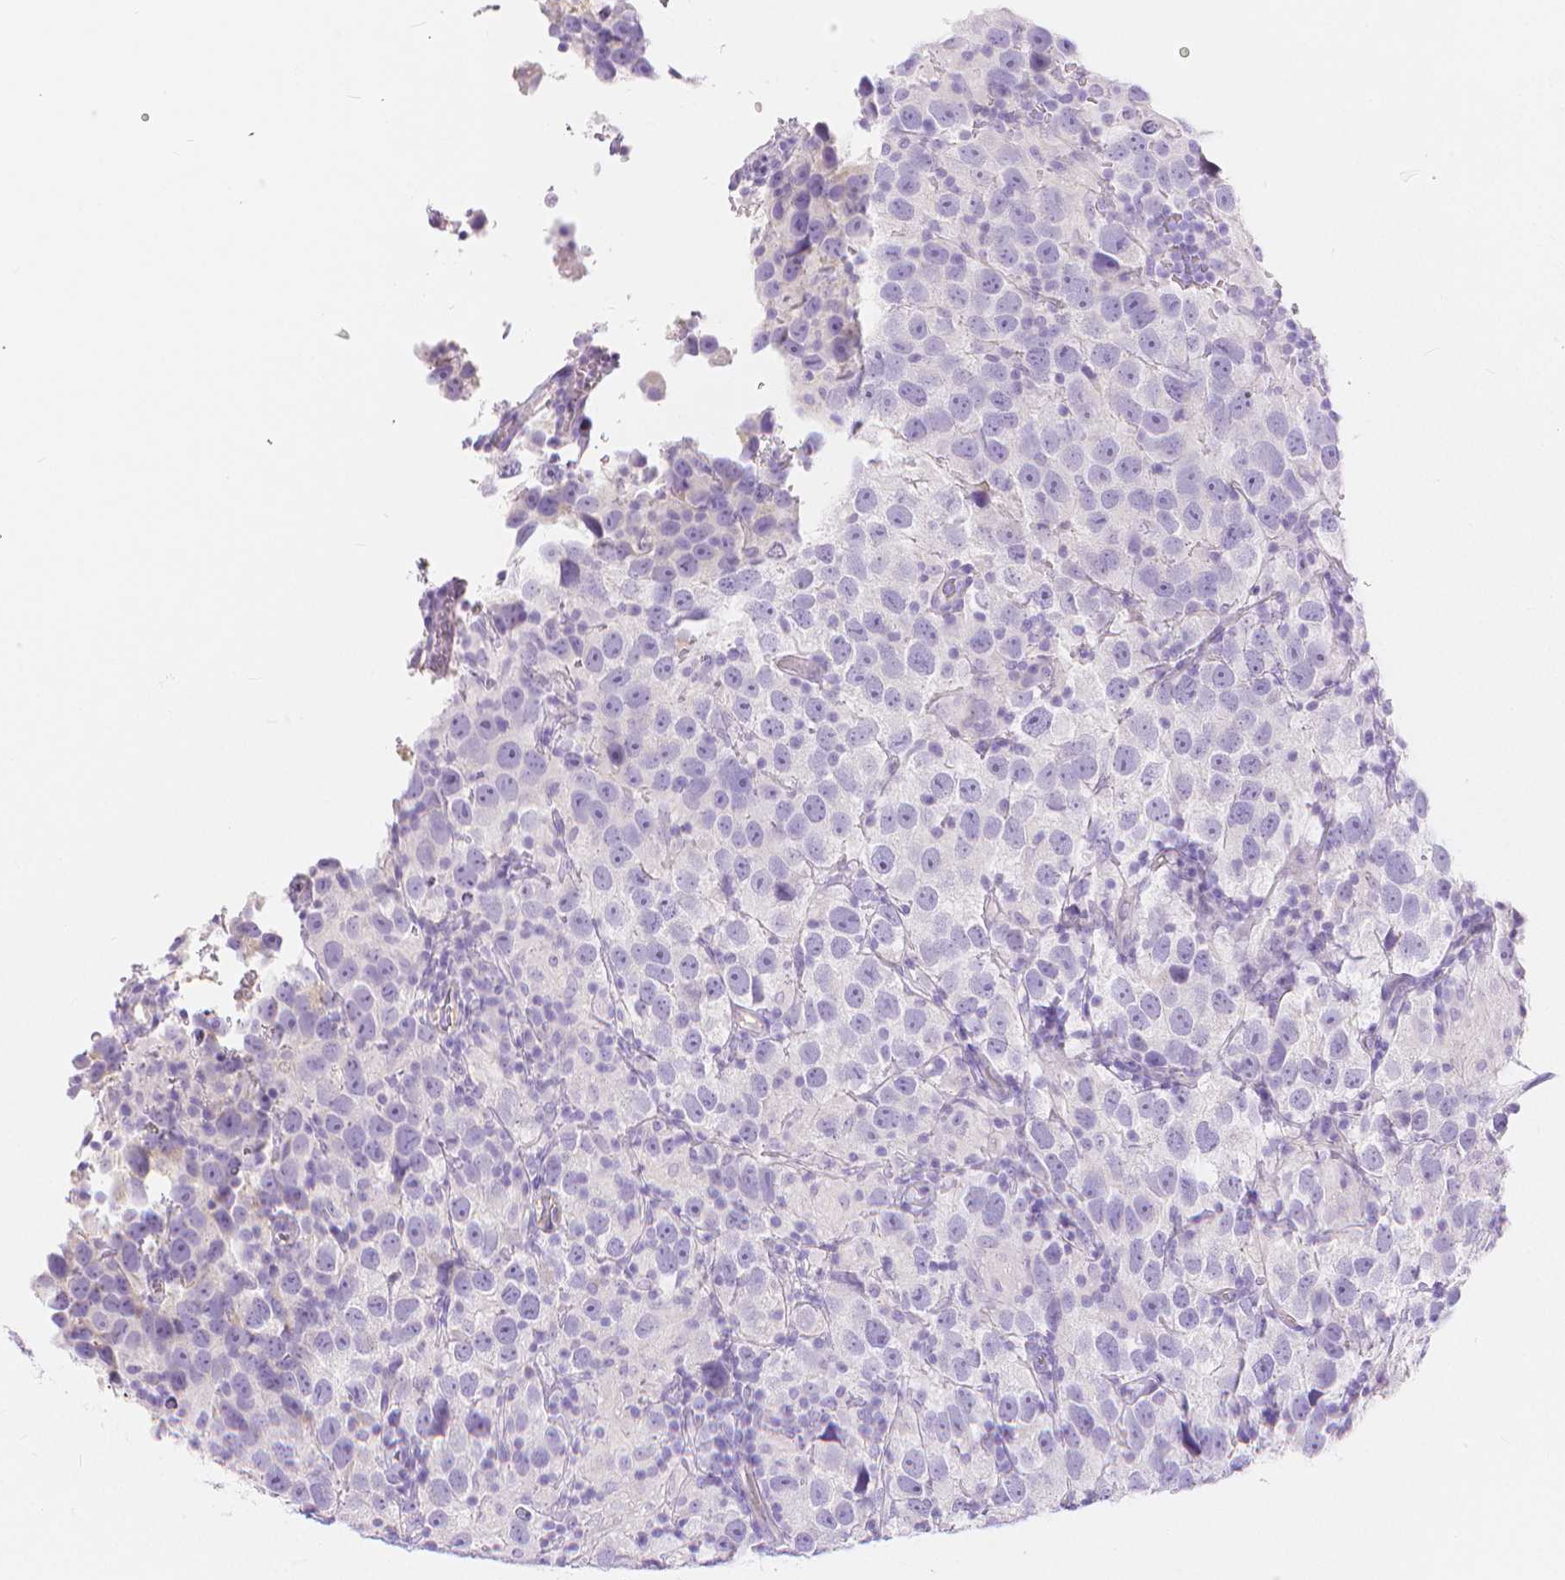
{"staining": {"intensity": "negative", "quantity": "none", "location": "none"}, "tissue": "testis cancer", "cell_type": "Tumor cells", "image_type": "cancer", "snomed": [{"axis": "morphology", "description": "Seminoma, NOS"}, {"axis": "topography", "description": "Testis"}], "caption": "An IHC micrograph of testis cancer is shown. There is no staining in tumor cells of testis cancer.", "gene": "SLC27A5", "patient": {"sex": "male", "age": 26}}